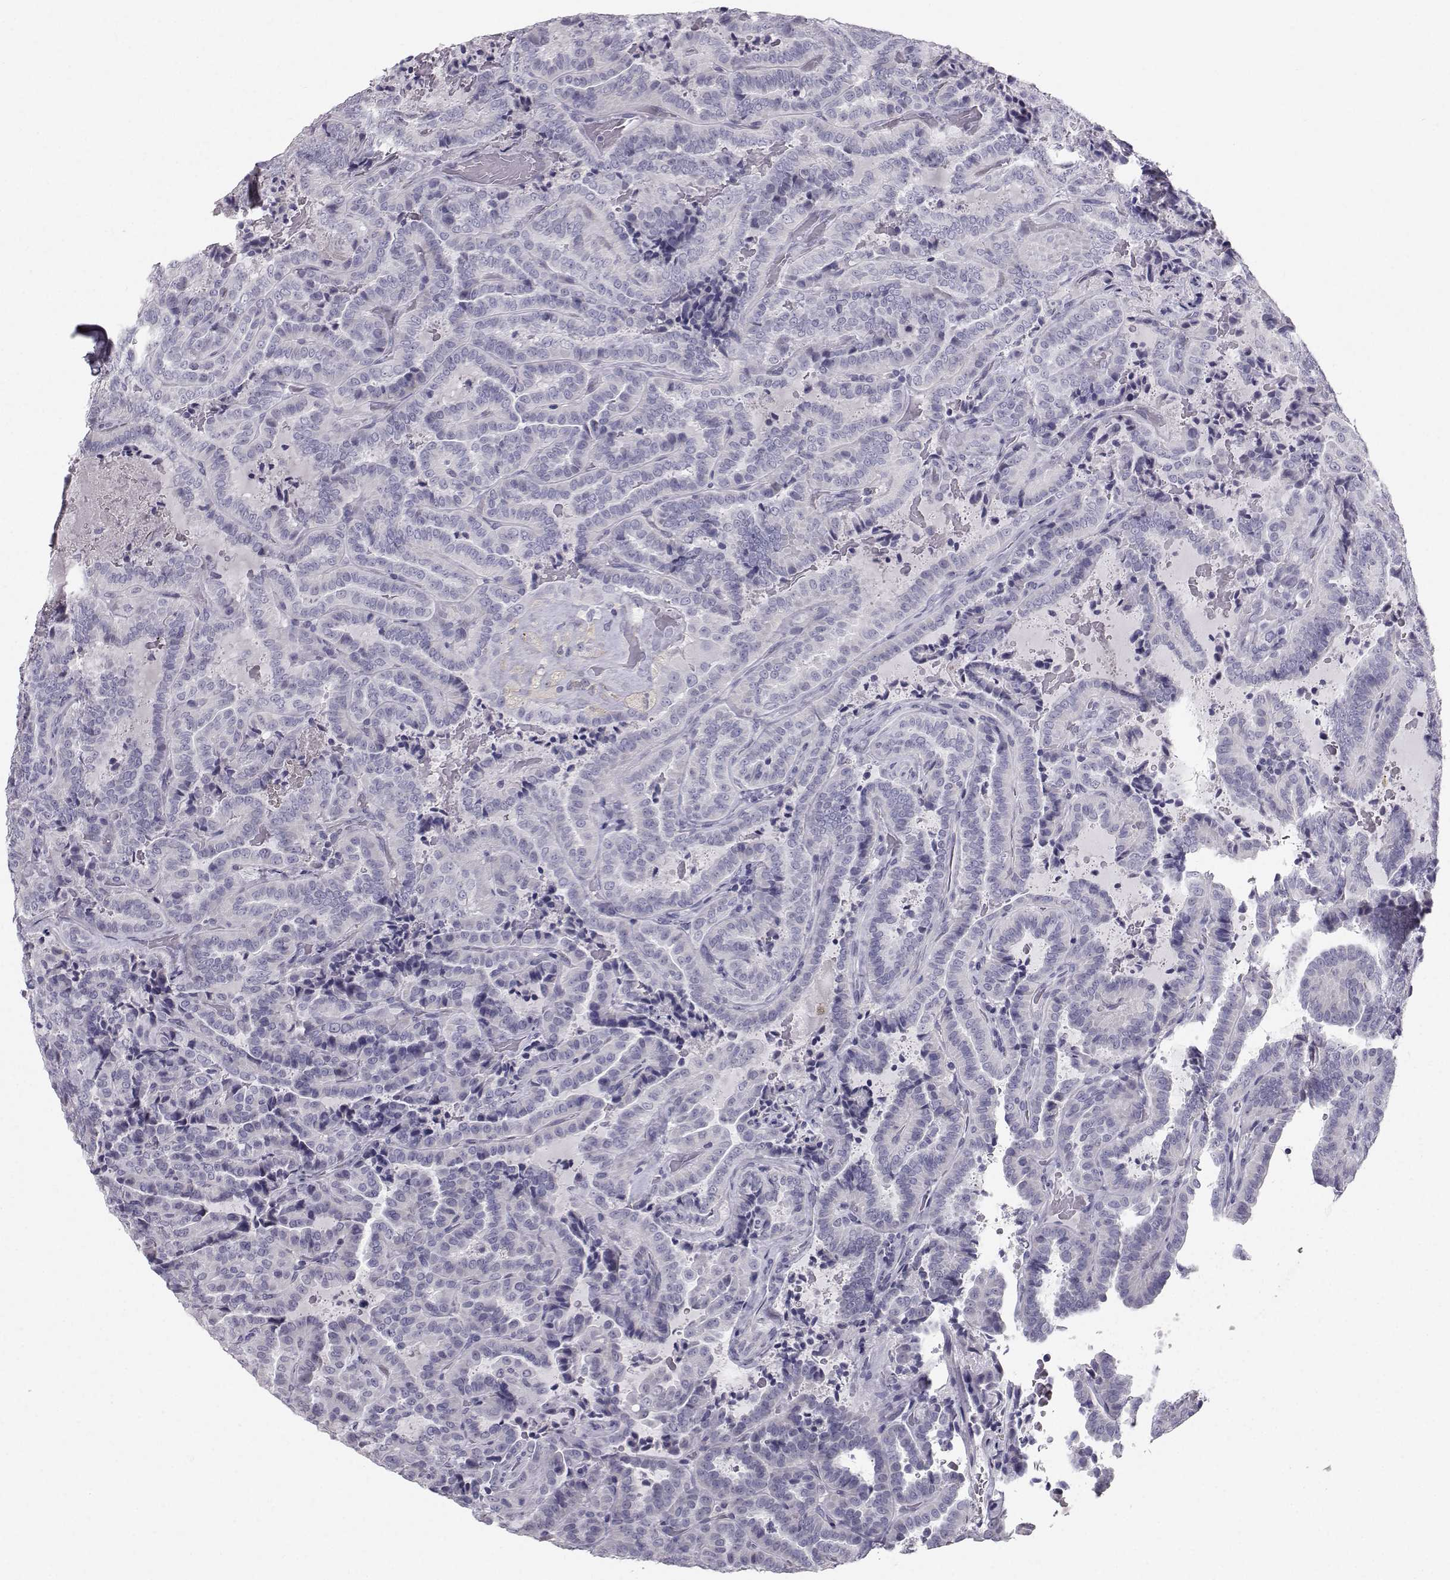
{"staining": {"intensity": "negative", "quantity": "none", "location": "none"}, "tissue": "thyroid cancer", "cell_type": "Tumor cells", "image_type": "cancer", "snomed": [{"axis": "morphology", "description": "Papillary adenocarcinoma, NOS"}, {"axis": "topography", "description": "Thyroid gland"}], "caption": "Immunohistochemistry photomicrograph of papillary adenocarcinoma (thyroid) stained for a protein (brown), which displays no staining in tumor cells.", "gene": "SPDYE4", "patient": {"sex": "female", "age": 39}}